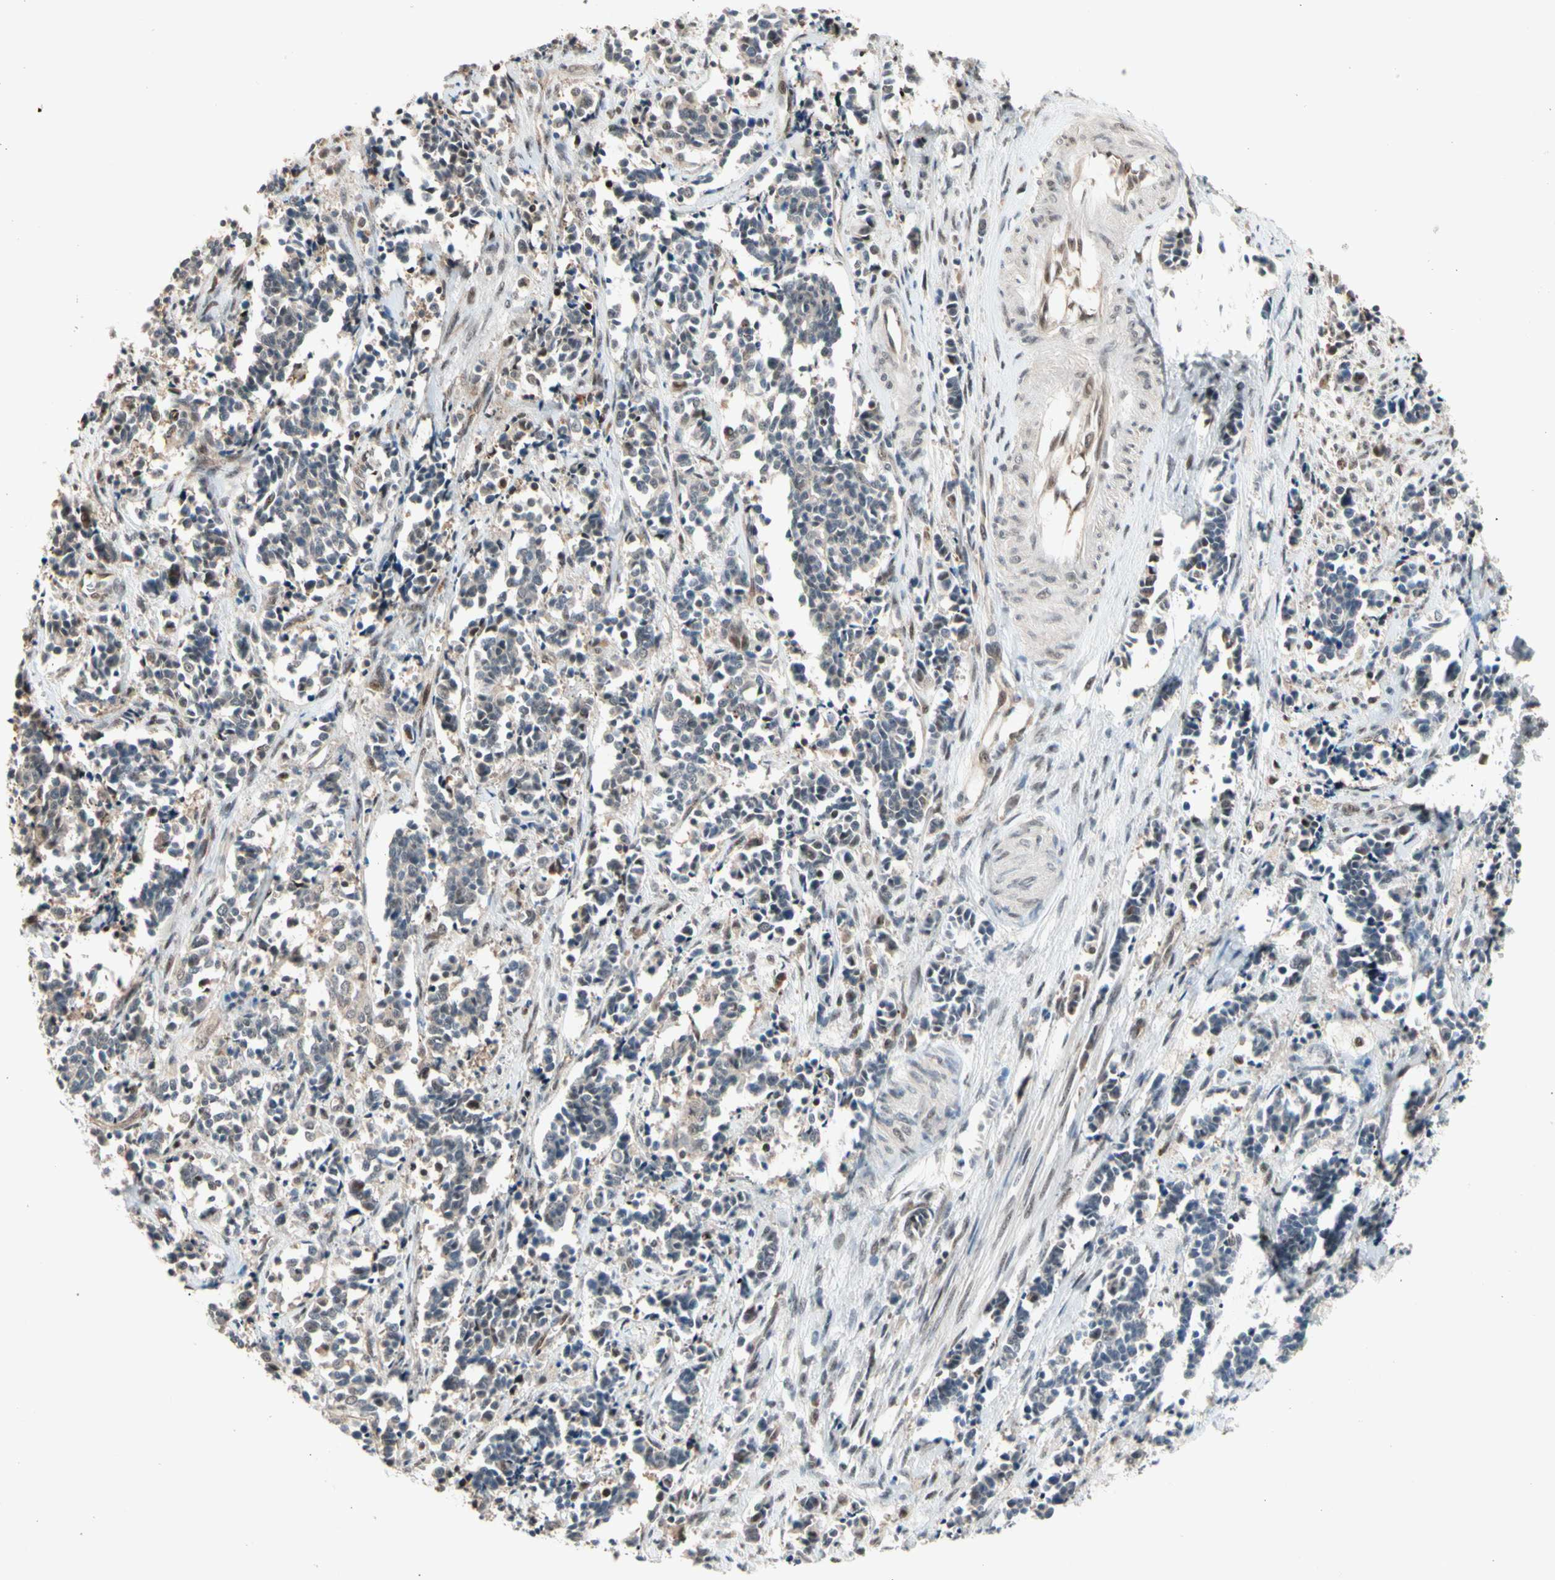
{"staining": {"intensity": "weak", "quantity": "<25%", "location": "cytoplasmic/membranous"}, "tissue": "cervical cancer", "cell_type": "Tumor cells", "image_type": "cancer", "snomed": [{"axis": "morphology", "description": "Squamous cell carcinoma, NOS"}, {"axis": "topography", "description": "Cervix"}], "caption": "Human cervical cancer (squamous cell carcinoma) stained for a protein using immunohistochemistry (IHC) displays no staining in tumor cells.", "gene": "NGEF", "patient": {"sex": "female", "age": 35}}